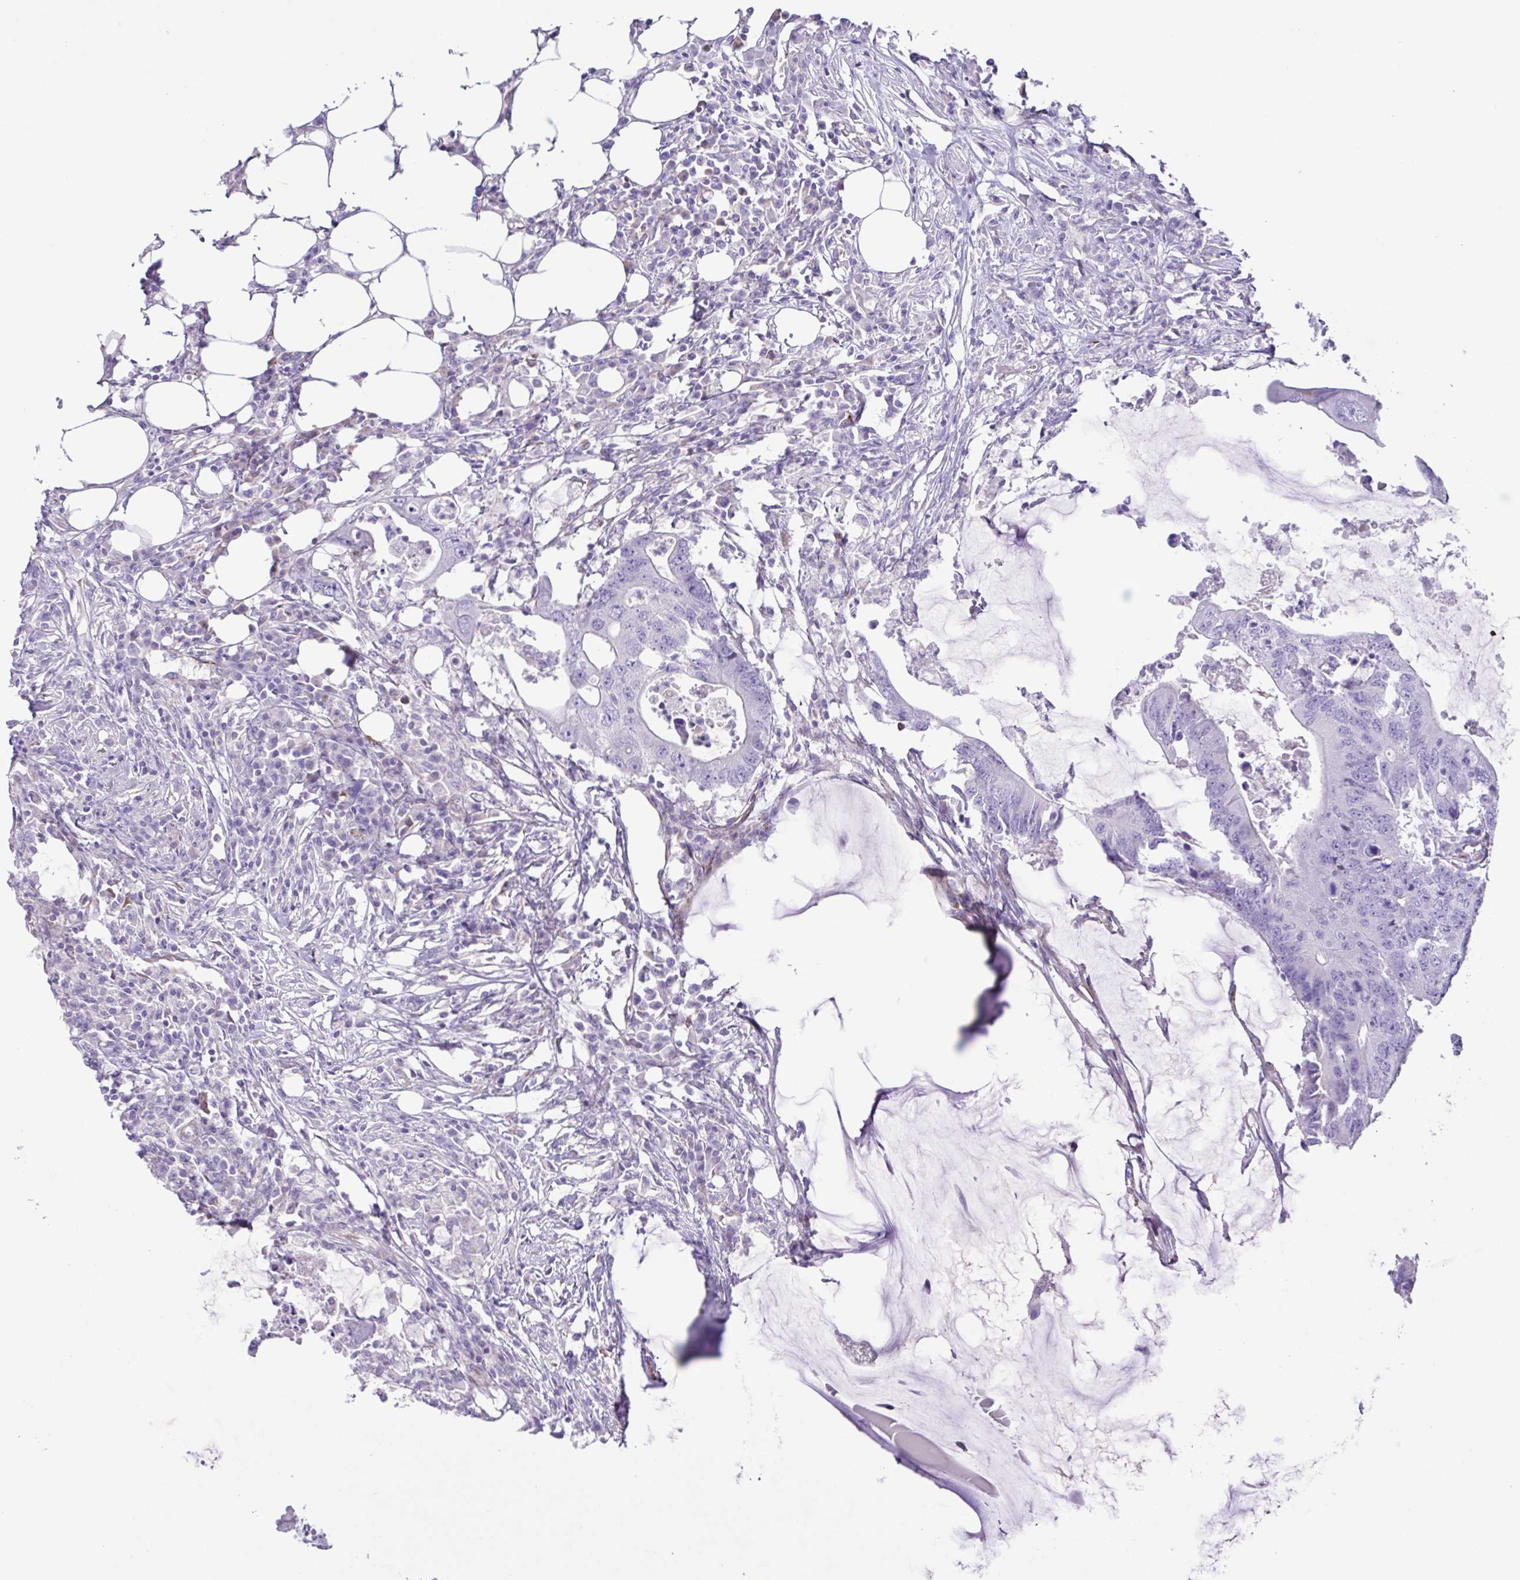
{"staining": {"intensity": "negative", "quantity": "none", "location": "none"}, "tissue": "colorectal cancer", "cell_type": "Tumor cells", "image_type": "cancer", "snomed": [{"axis": "morphology", "description": "Adenocarcinoma, NOS"}, {"axis": "topography", "description": "Colon"}], "caption": "Immunohistochemistry of human colorectal adenocarcinoma displays no staining in tumor cells.", "gene": "FLT1", "patient": {"sex": "male", "age": 71}}